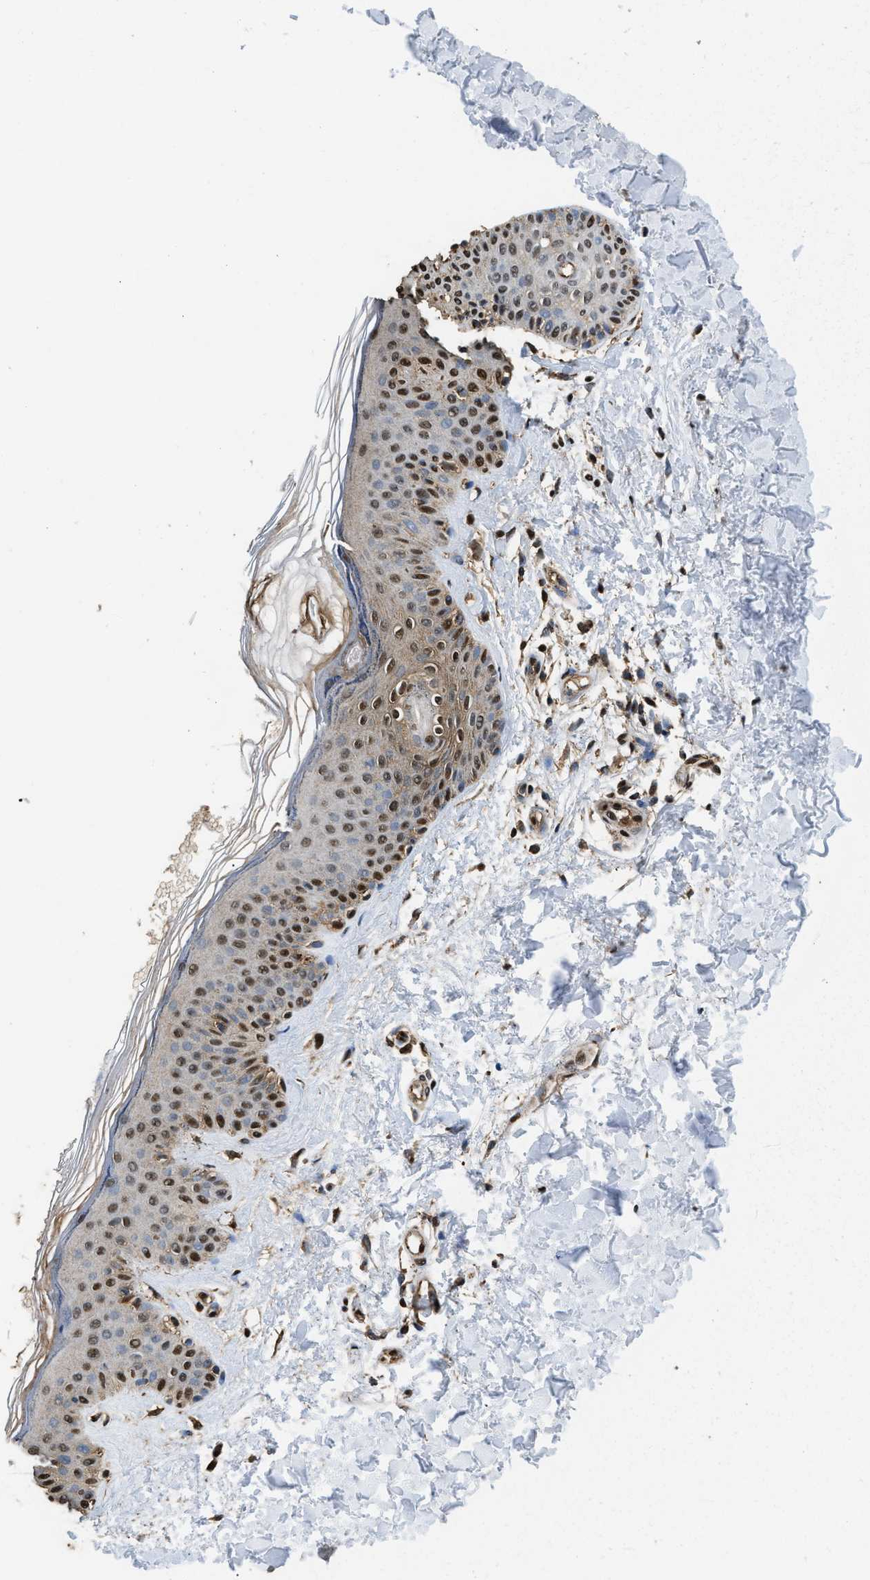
{"staining": {"intensity": "moderate", "quantity": ">75%", "location": "cytoplasmic/membranous,nuclear"}, "tissue": "skin", "cell_type": "Fibroblasts", "image_type": "normal", "snomed": [{"axis": "morphology", "description": "Normal tissue, NOS"}, {"axis": "topography", "description": "Skin"}], "caption": "Brown immunohistochemical staining in benign human skin shows moderate cytoplasmic/membranous,nuclear staining in about >75% of fibroblasts.", "gene": "GAPDH", "patient": {"sex": "male", "age": 67}}